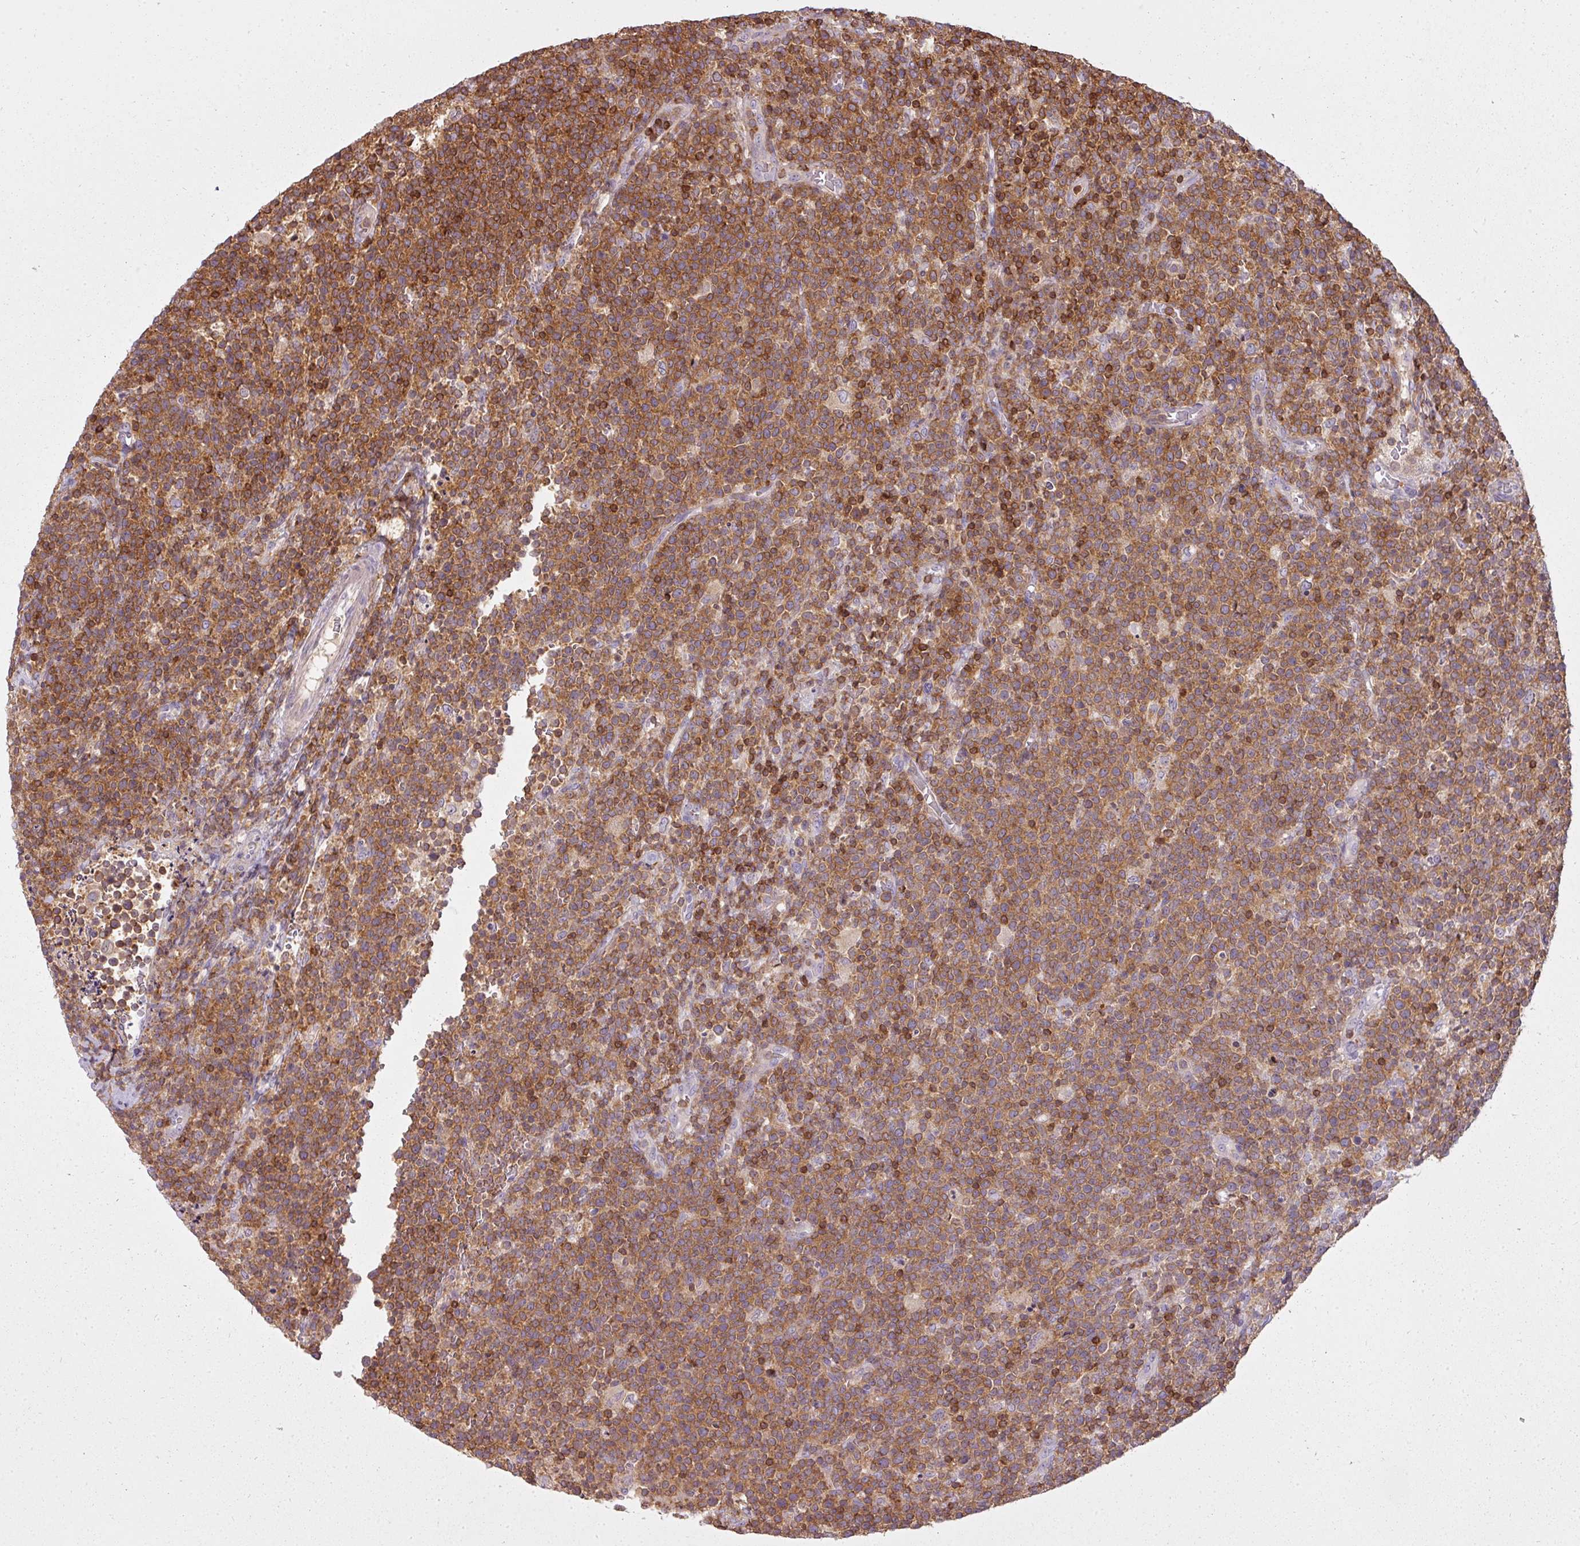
{"staining": {"intensity": "moderate", "quantity": ">75%", "location": "cytoplasmic/membranous"}, "tissue": "lymphoma", "cell_type": "Tumor cells", "image_type": "cancer", "snomed": [{"axis": "morphology", "description": "Malignant lymphoma, non-Hodgkin's type, High grade"}, {"axis": "topography", "description": "Lymph node"}], "caption": "Brown immunohistochemical staining in human lymphoma reveals moderate cytoplasmic/membranous staining in approximately >75% of tumor cells.", "gene": "STK4", "patient": {"sex": "male", "age": 61}}